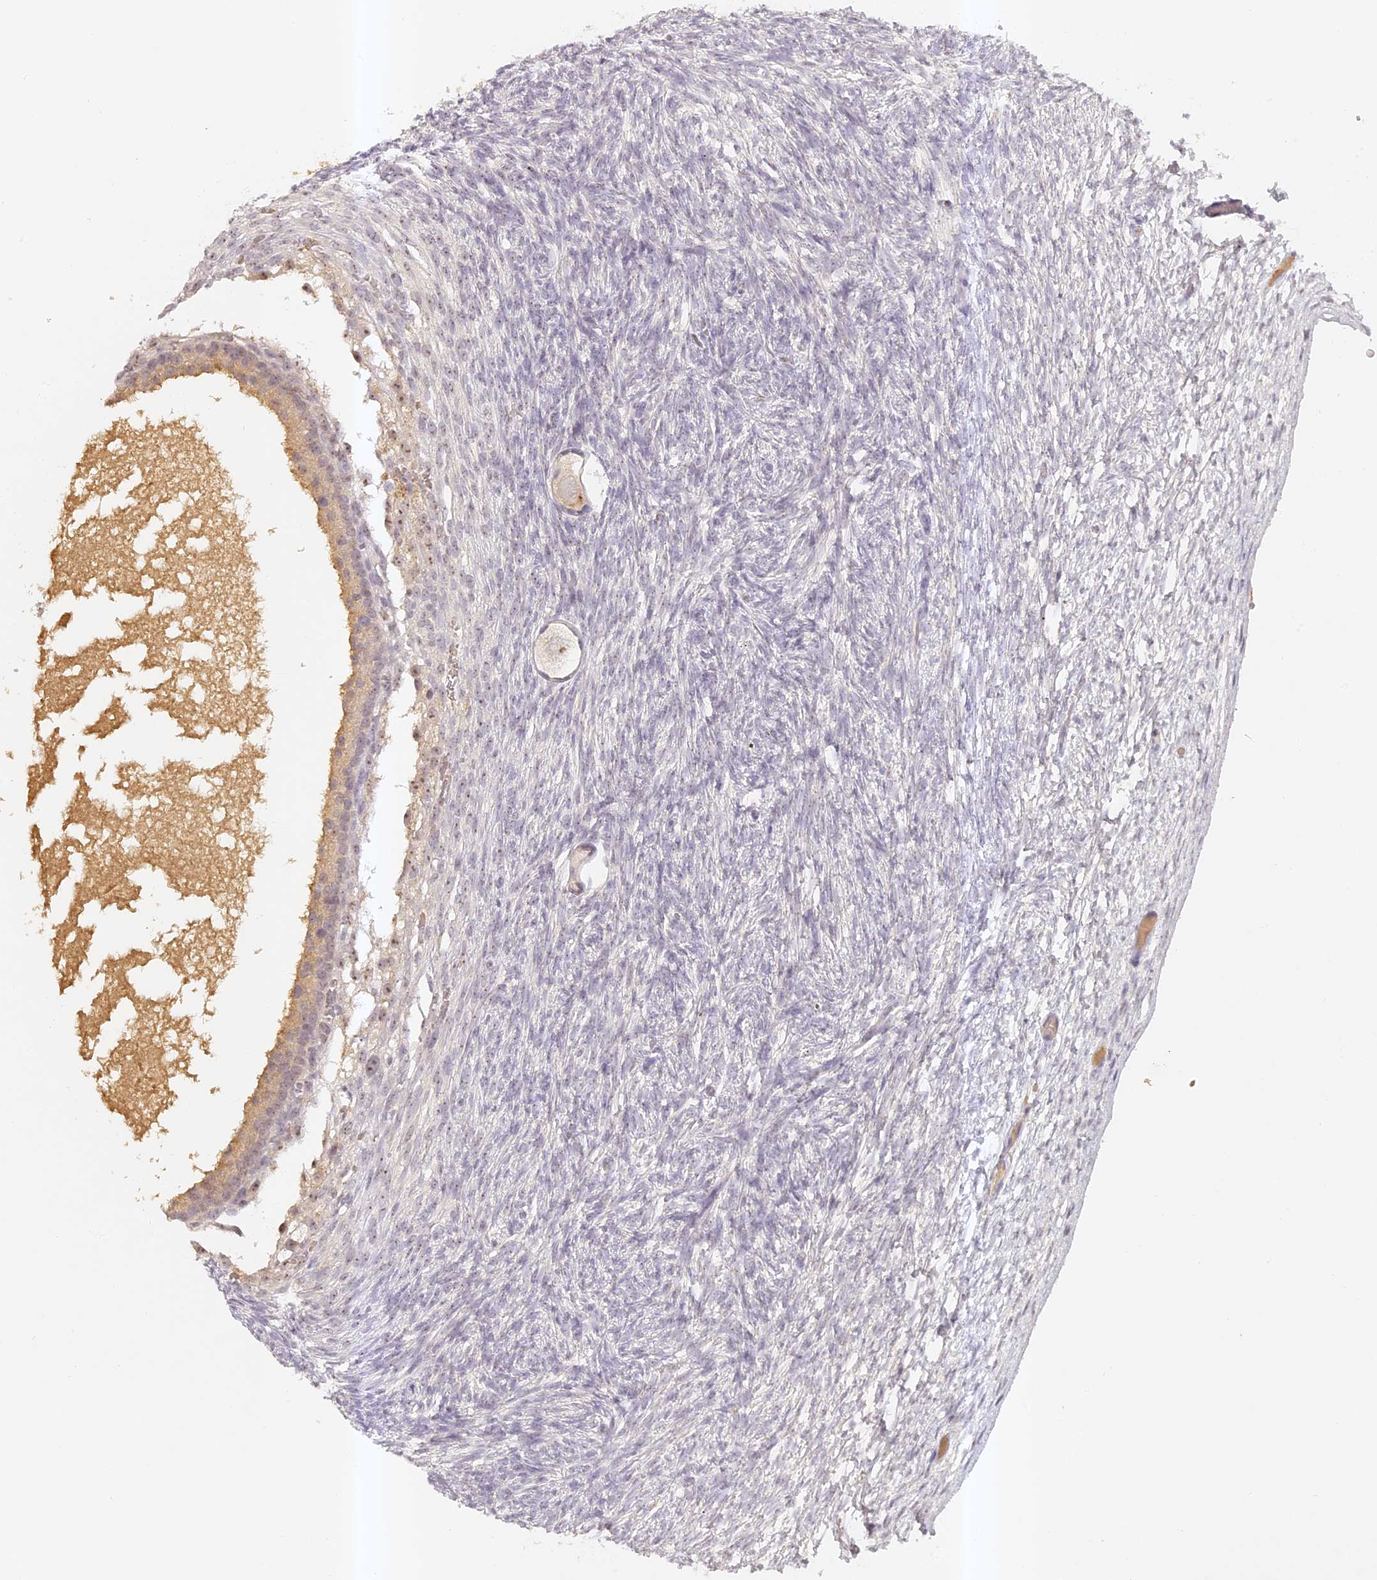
{"staining": {"intensity": "weak", "quantity": "<25%", "location": "cytoplasmic/membranous"}, "tissue": "ovary", "cell_type": "Follicle cells", "image_type": "normal", "snomed": [{"axis": "morphology", "description": "Normal tissue, NOS"}, {"axis": "topography", "description": "Ovary"}], "caption": "There is no significant positivity in follicle cells of ovary. Brightfield microscopy of immunohistochemistry stained with DAB (brown) and hematoxylin (blue), captured at high magnification.", "gene": "ELL3", "patient": {"sex": "female", "age": 34}}